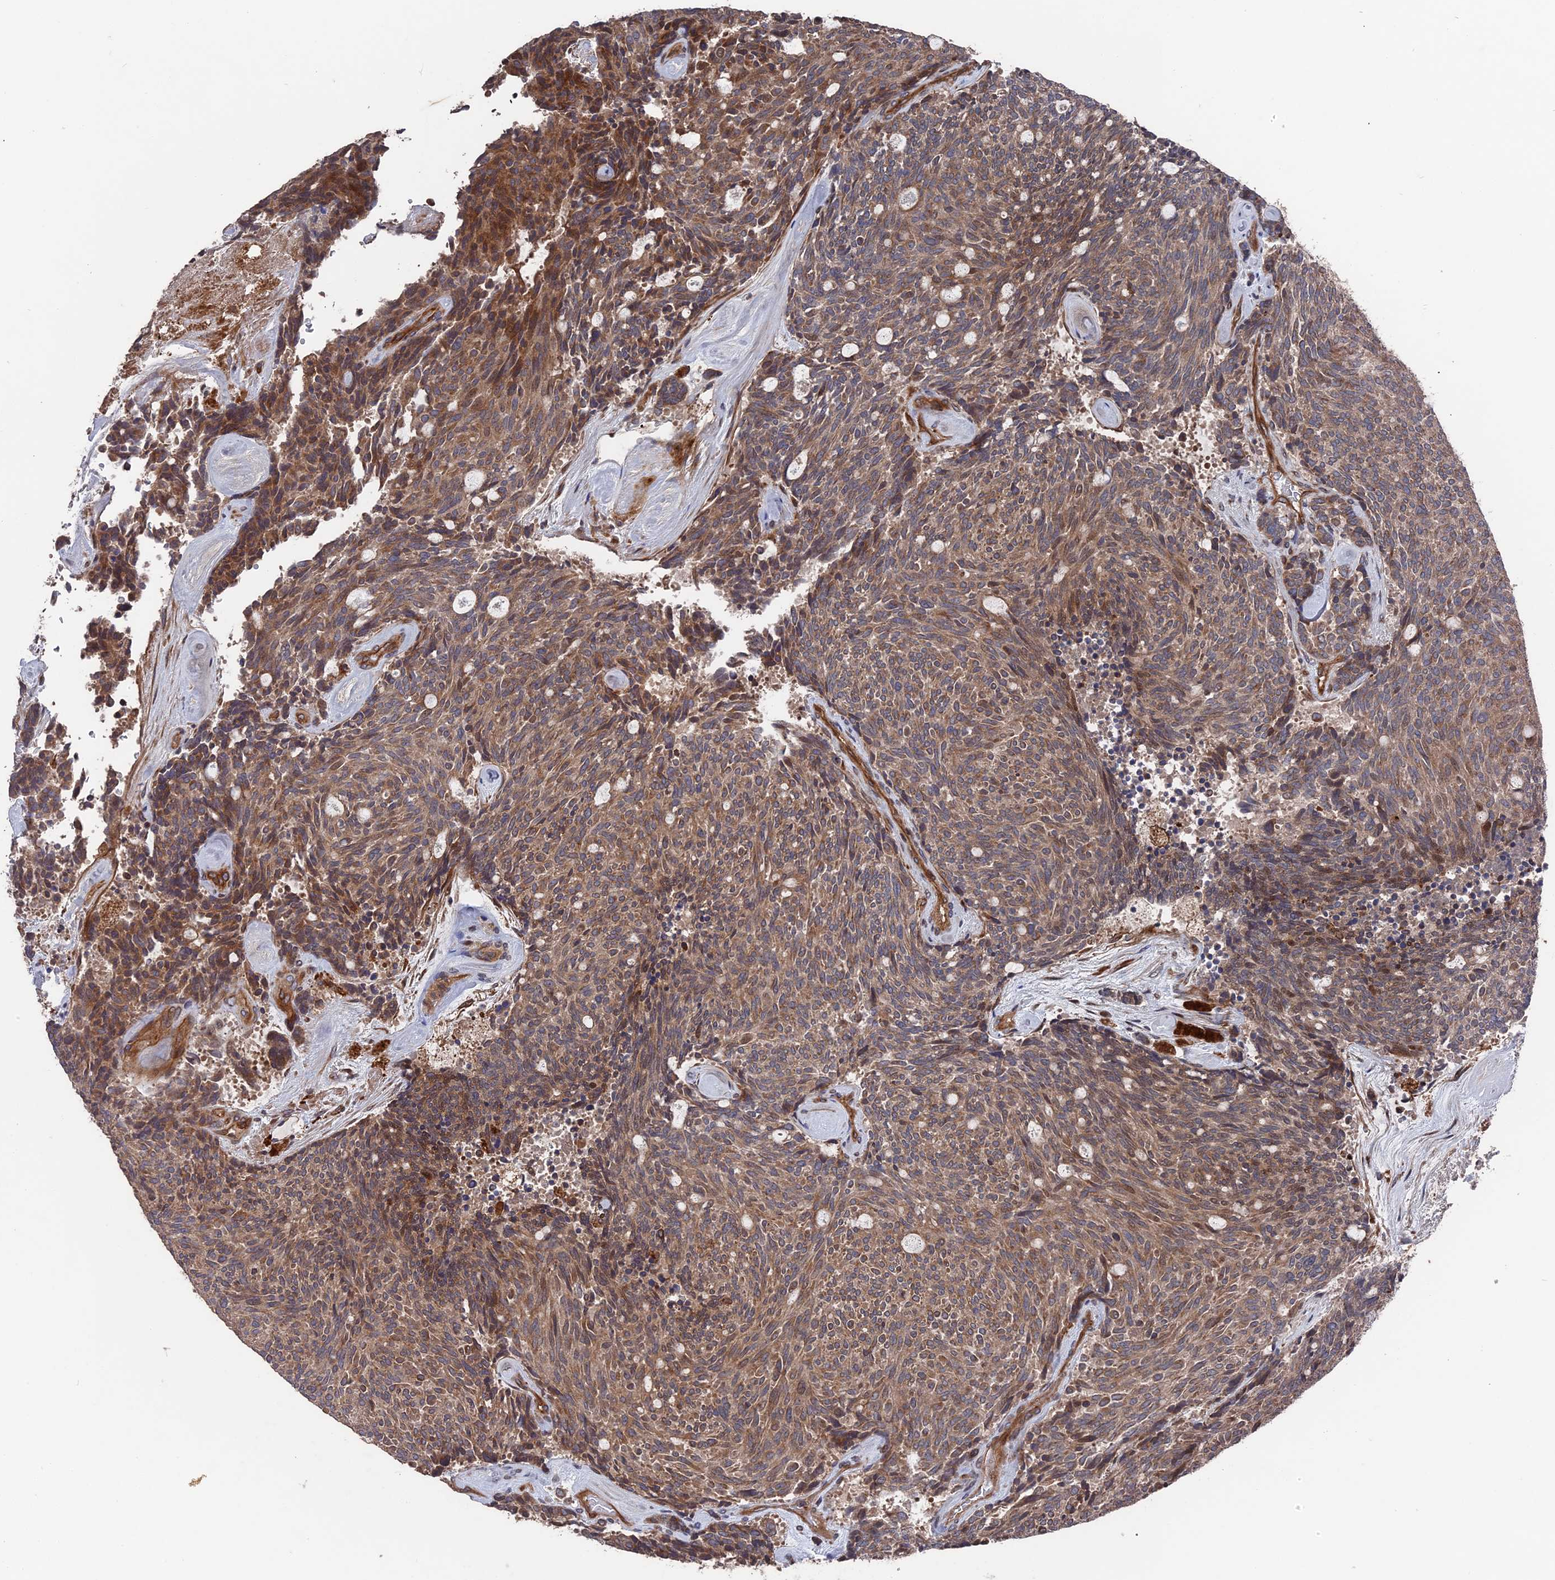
{"staining": {"intensity": "moderate", "quantity": ">75%", "location": "cytoplasmic/membranous"}, "tissue": "carcinoid", "cell_type": "Tumor cells", "image_type": "cancer", "snomed": [{"axis": "morphology", "description": "Carcinoid, malignant, NOS"}, {"axis": "topography", "description": "Pancreas"}], "caption": "This image shows IHC staining of malignant carcinoid, with medium moderate cytoplasmic/membranous positivity in about >75% of tumor cells.", "gene": "DEF8", "patient": {"sex": "female", "age": 54}}